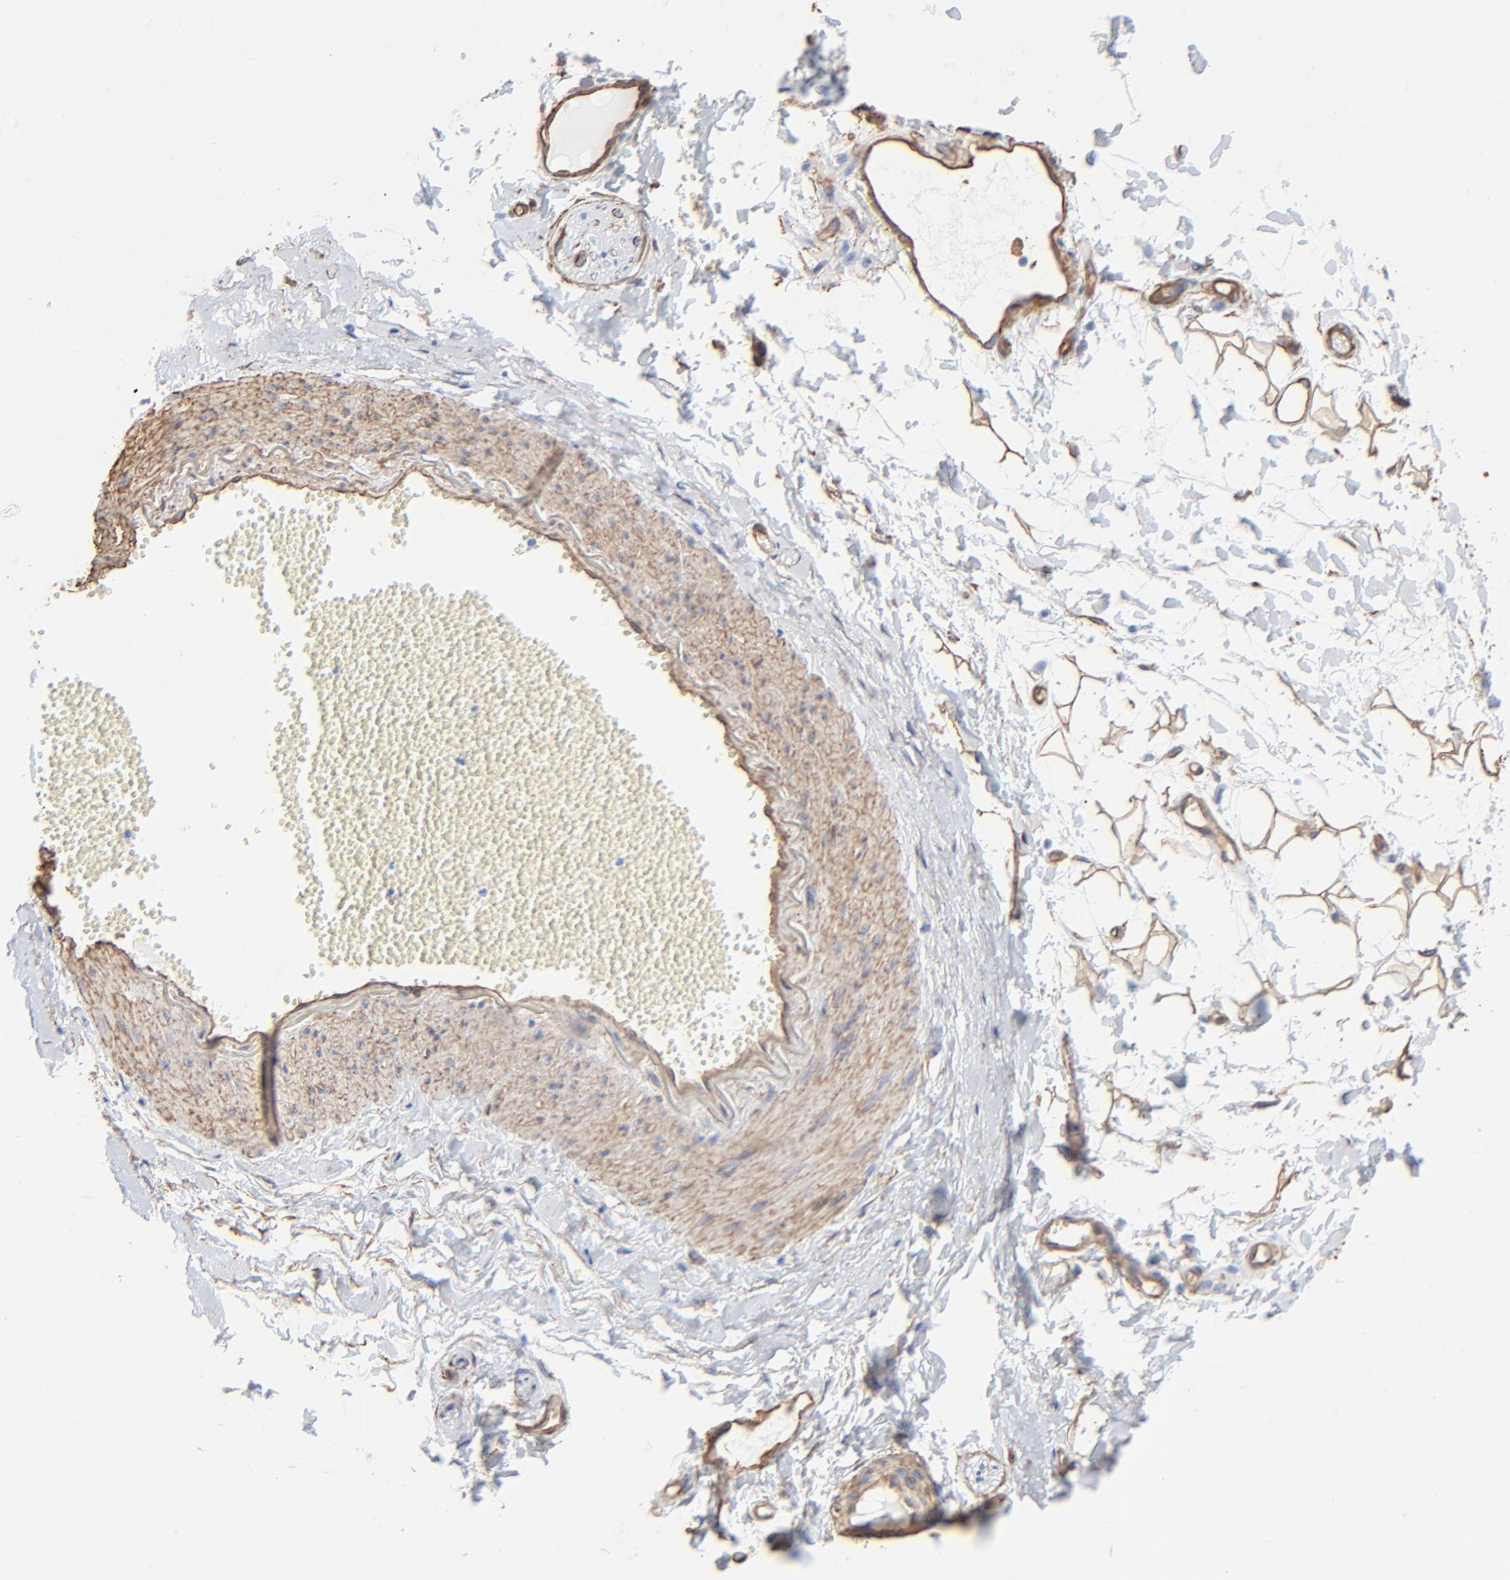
{"staining": {"intensity": "strong", "quantity": ">75%", "location": "cytoplasmic/membranous"}, "tissue": "adipose tissue", "cell_type": "Adipocytes", "image_type": "normal", "snomed": [{"axis": "morphology", "description": "Normal tissue, NOS"}, {"axis": "morphology", "description": "Inflammation, NOS"}, {"axis": "topography", "description": "Salivary gland"}, {"axis": "topography", "description": "Peripheral nerve tissue"}], "caption": "Immunohistochemistry (IHC) histopathology image of normal adipose tissue stained for a protein (brown), which reveals high levels of strong cytoplasmic/membranous staining in about >75% of adipocytes.", "gene": "CAV1", "patient": {"sex": "female", "age": 75}}